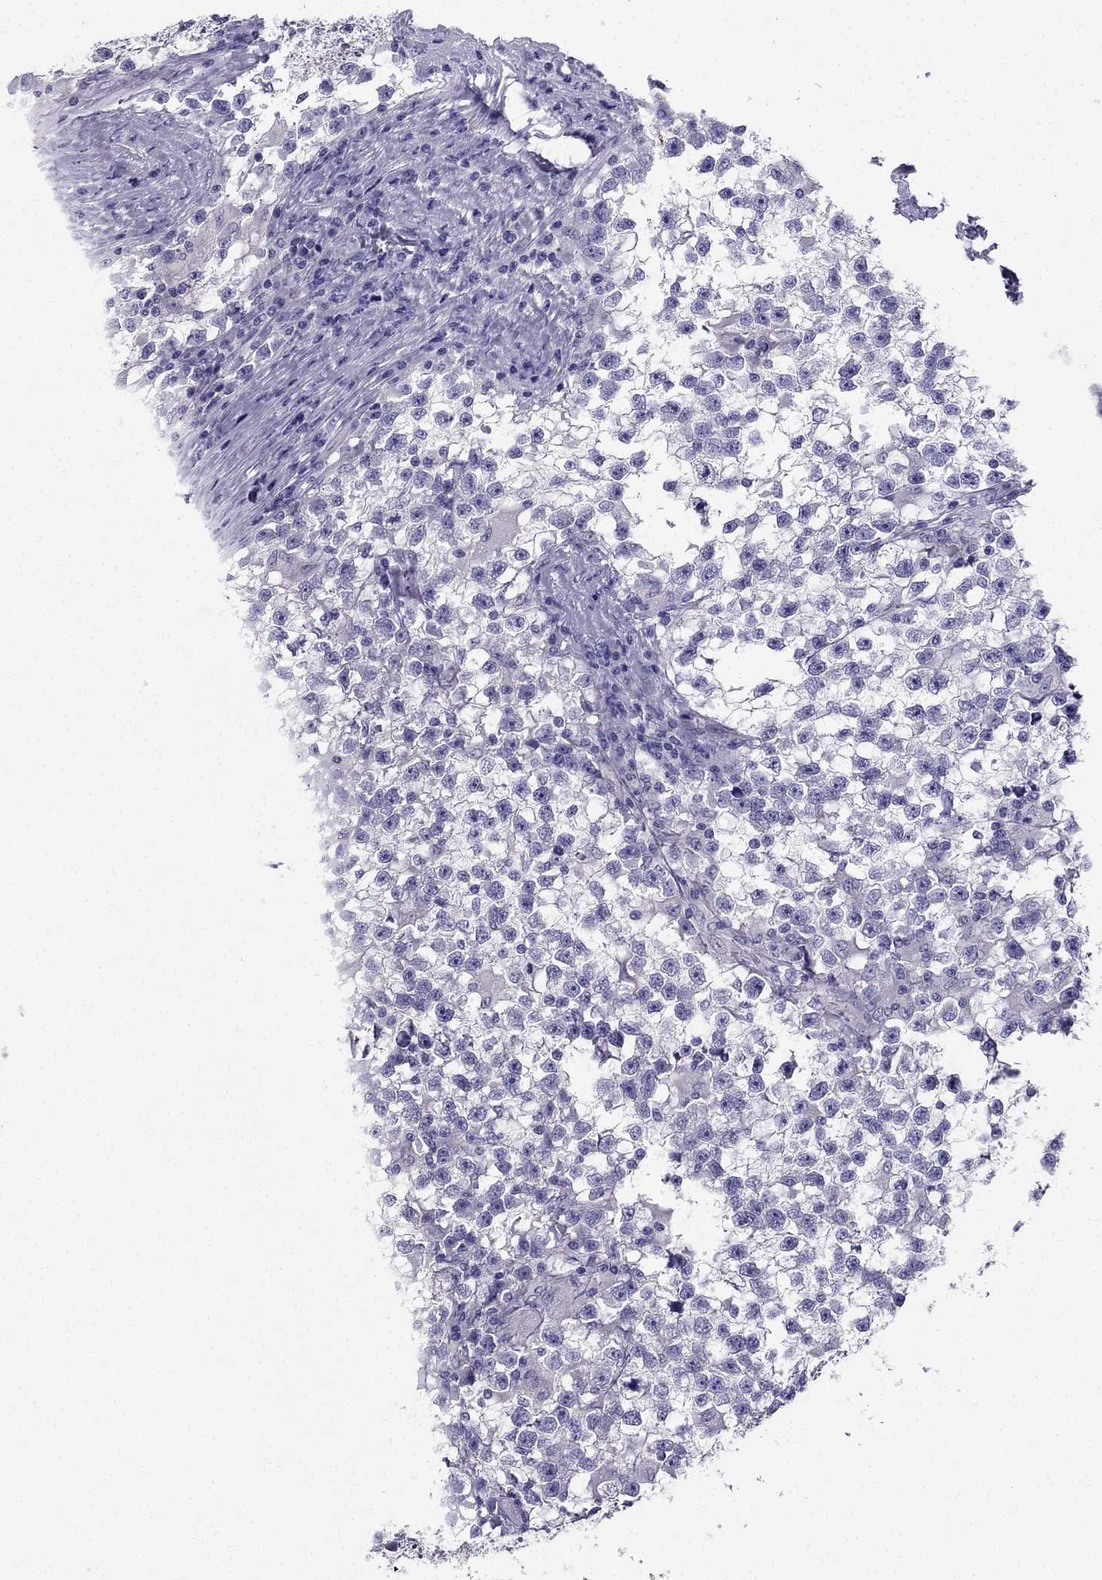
{"staining": {"intensity": "negative", "quantity": "none", "location": "none"}, "tissue": "testis cancer", "cell_type": "Tumor cells", "image_type": "cancer", "snomed": [{"axis": "morphology", "description": "Seminoma, NOS"}, {"axis": "topography", "description": "Testis"}], "caption": "Tumor cells show no significant protein expression in testis cancer (seminoma).", "gene": "PTH", "patient": {"sex": "male", "age": 31}}